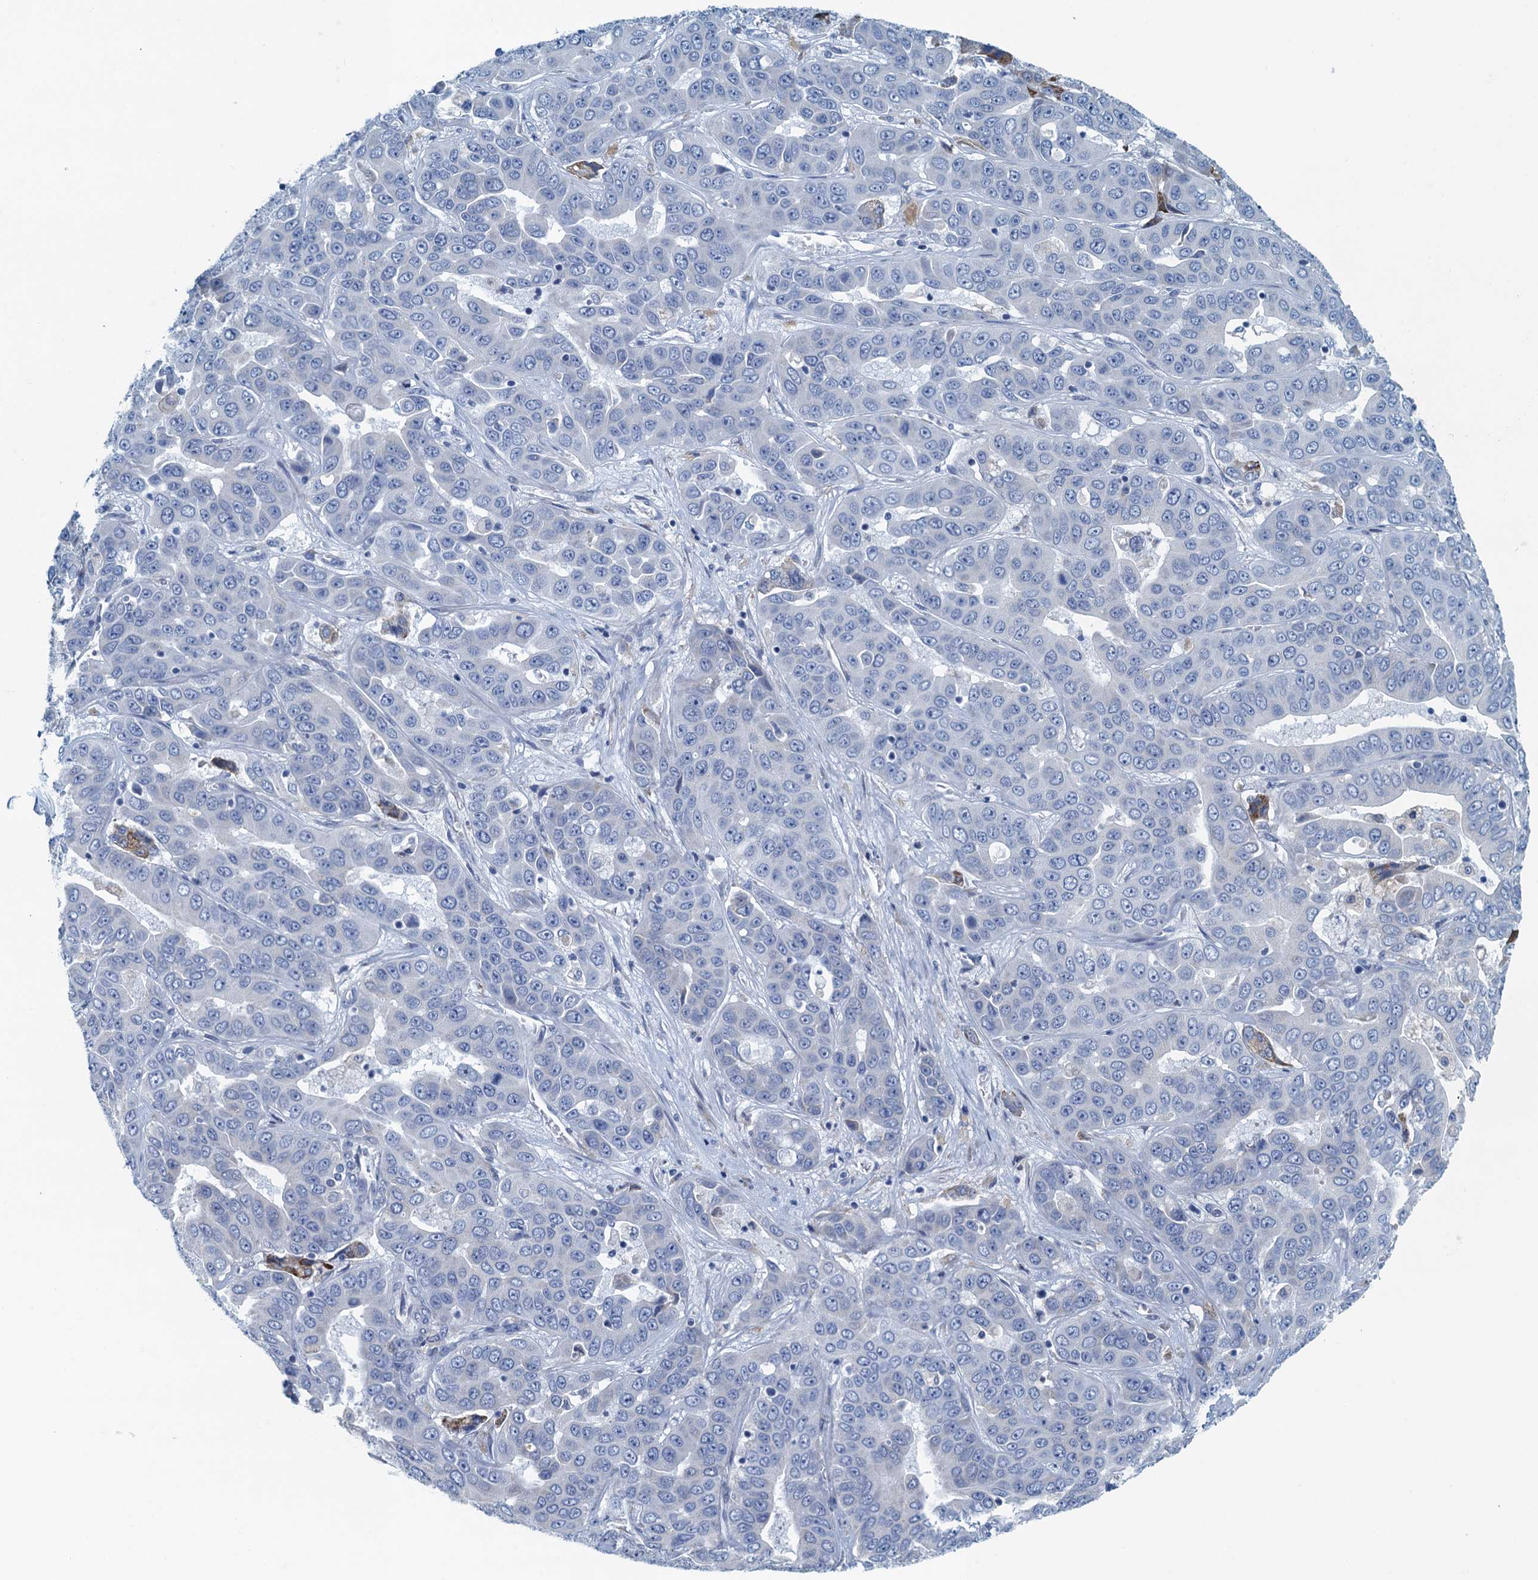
{"staining": {"intensity": "negative", "quantity": "none", "location": "none"}, "tissue": "liver cancer", "cell_type": "Tumor cells", "image_type": "cancer", "snomed": [{"axis": "morphology", "description": "Cholangiocarcinoma"}, {"axis": "topography", "description": "Liver"}], "caption": "Liver cancer was stained to show a protein in brown. There is no significant positivity in tumor cells.", "gene": "C10orf88", "patient": {"sex": "female", "age": 52}}